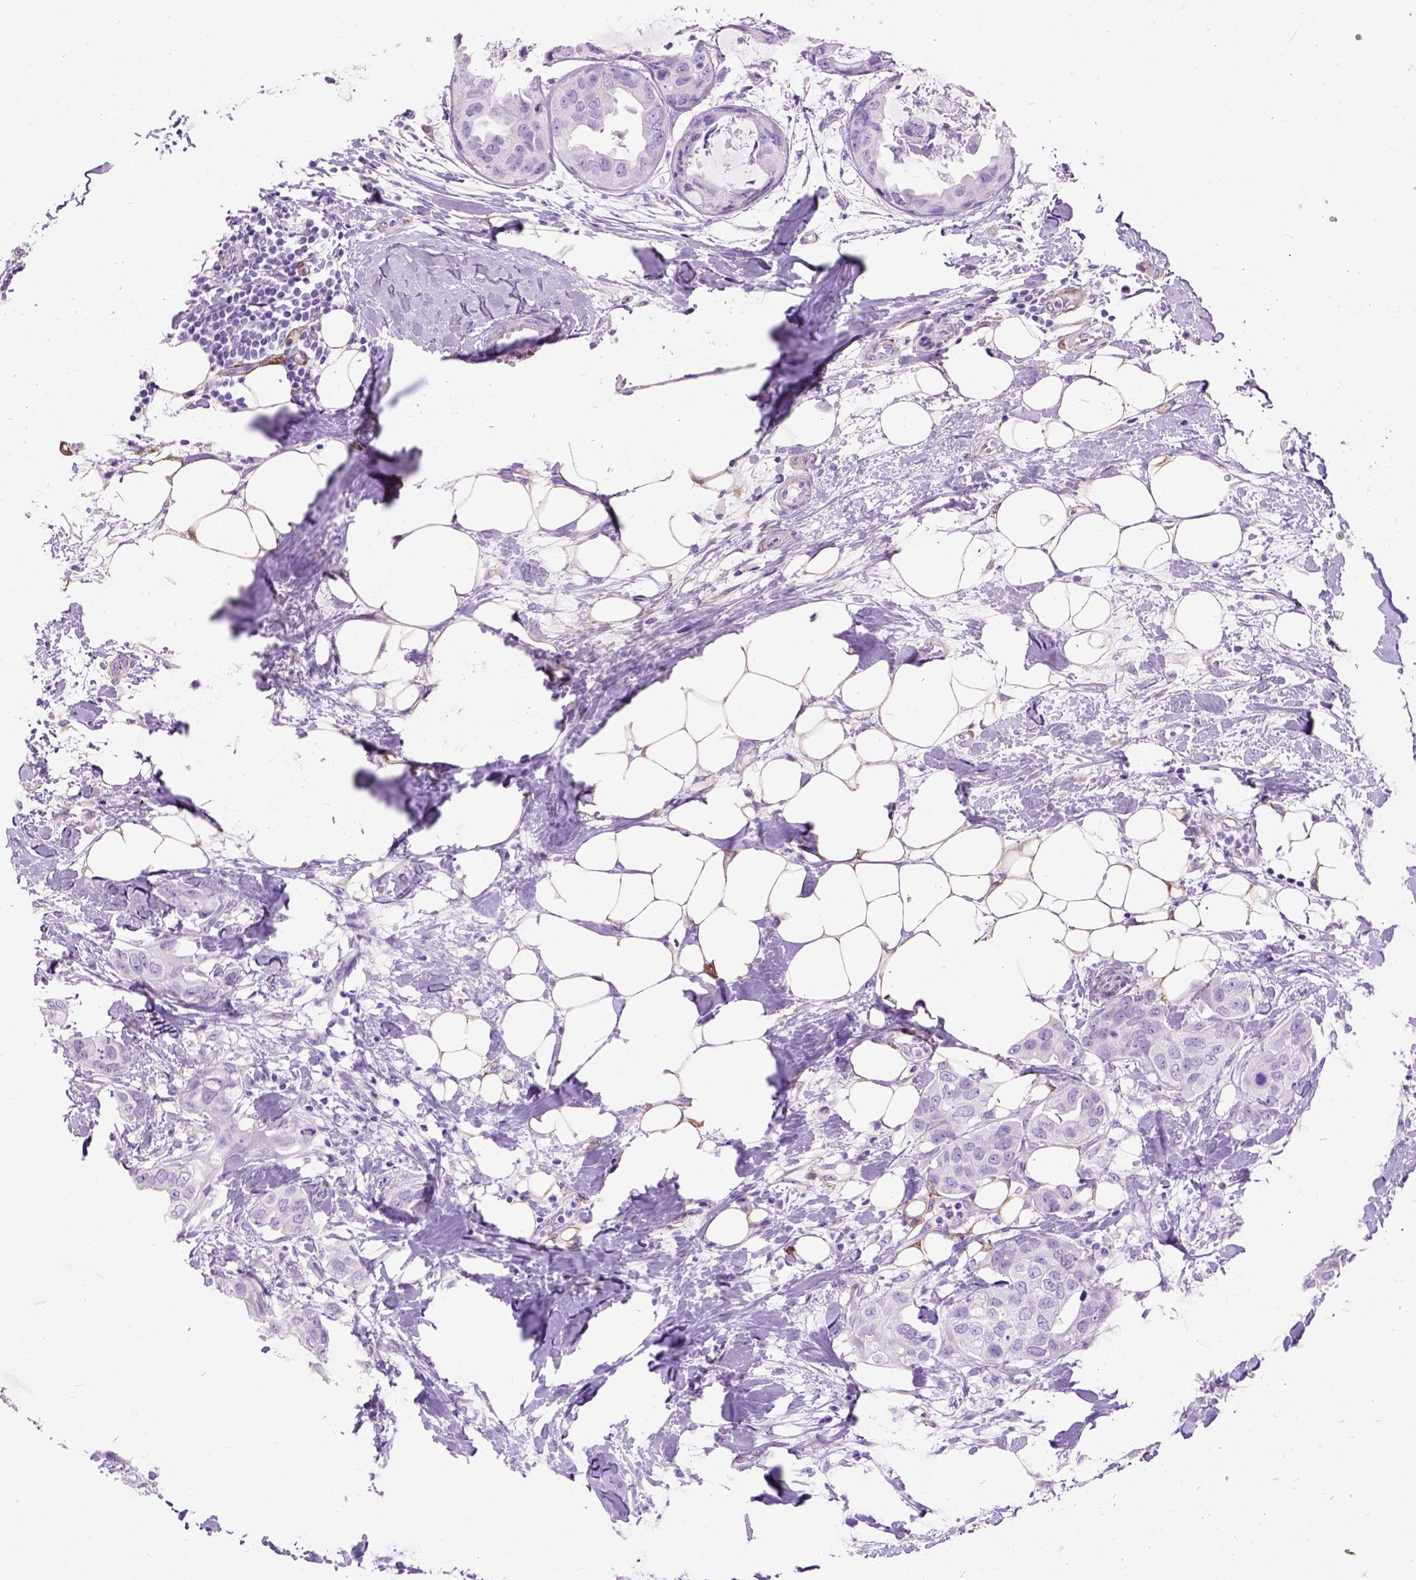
{"staining": {"intensity": "negative", "quantity": "none", "location": "none"}, "tissue": "breast cancer", "cell_type": "Tumor cells", "image_type": "cancer", "snomed": [{"axis": "morphology", "description": "Normal tissue, NOS"}, {"axis": "morphology", "description": "Duct carcinoma"}, {"axis": "topography", "description": "Breast"}], "caption": "An image of human breast cancer is negative for staining in tumor cells.", "gene": "MAPT", "patient": {"sex": "female", "age": 40}}